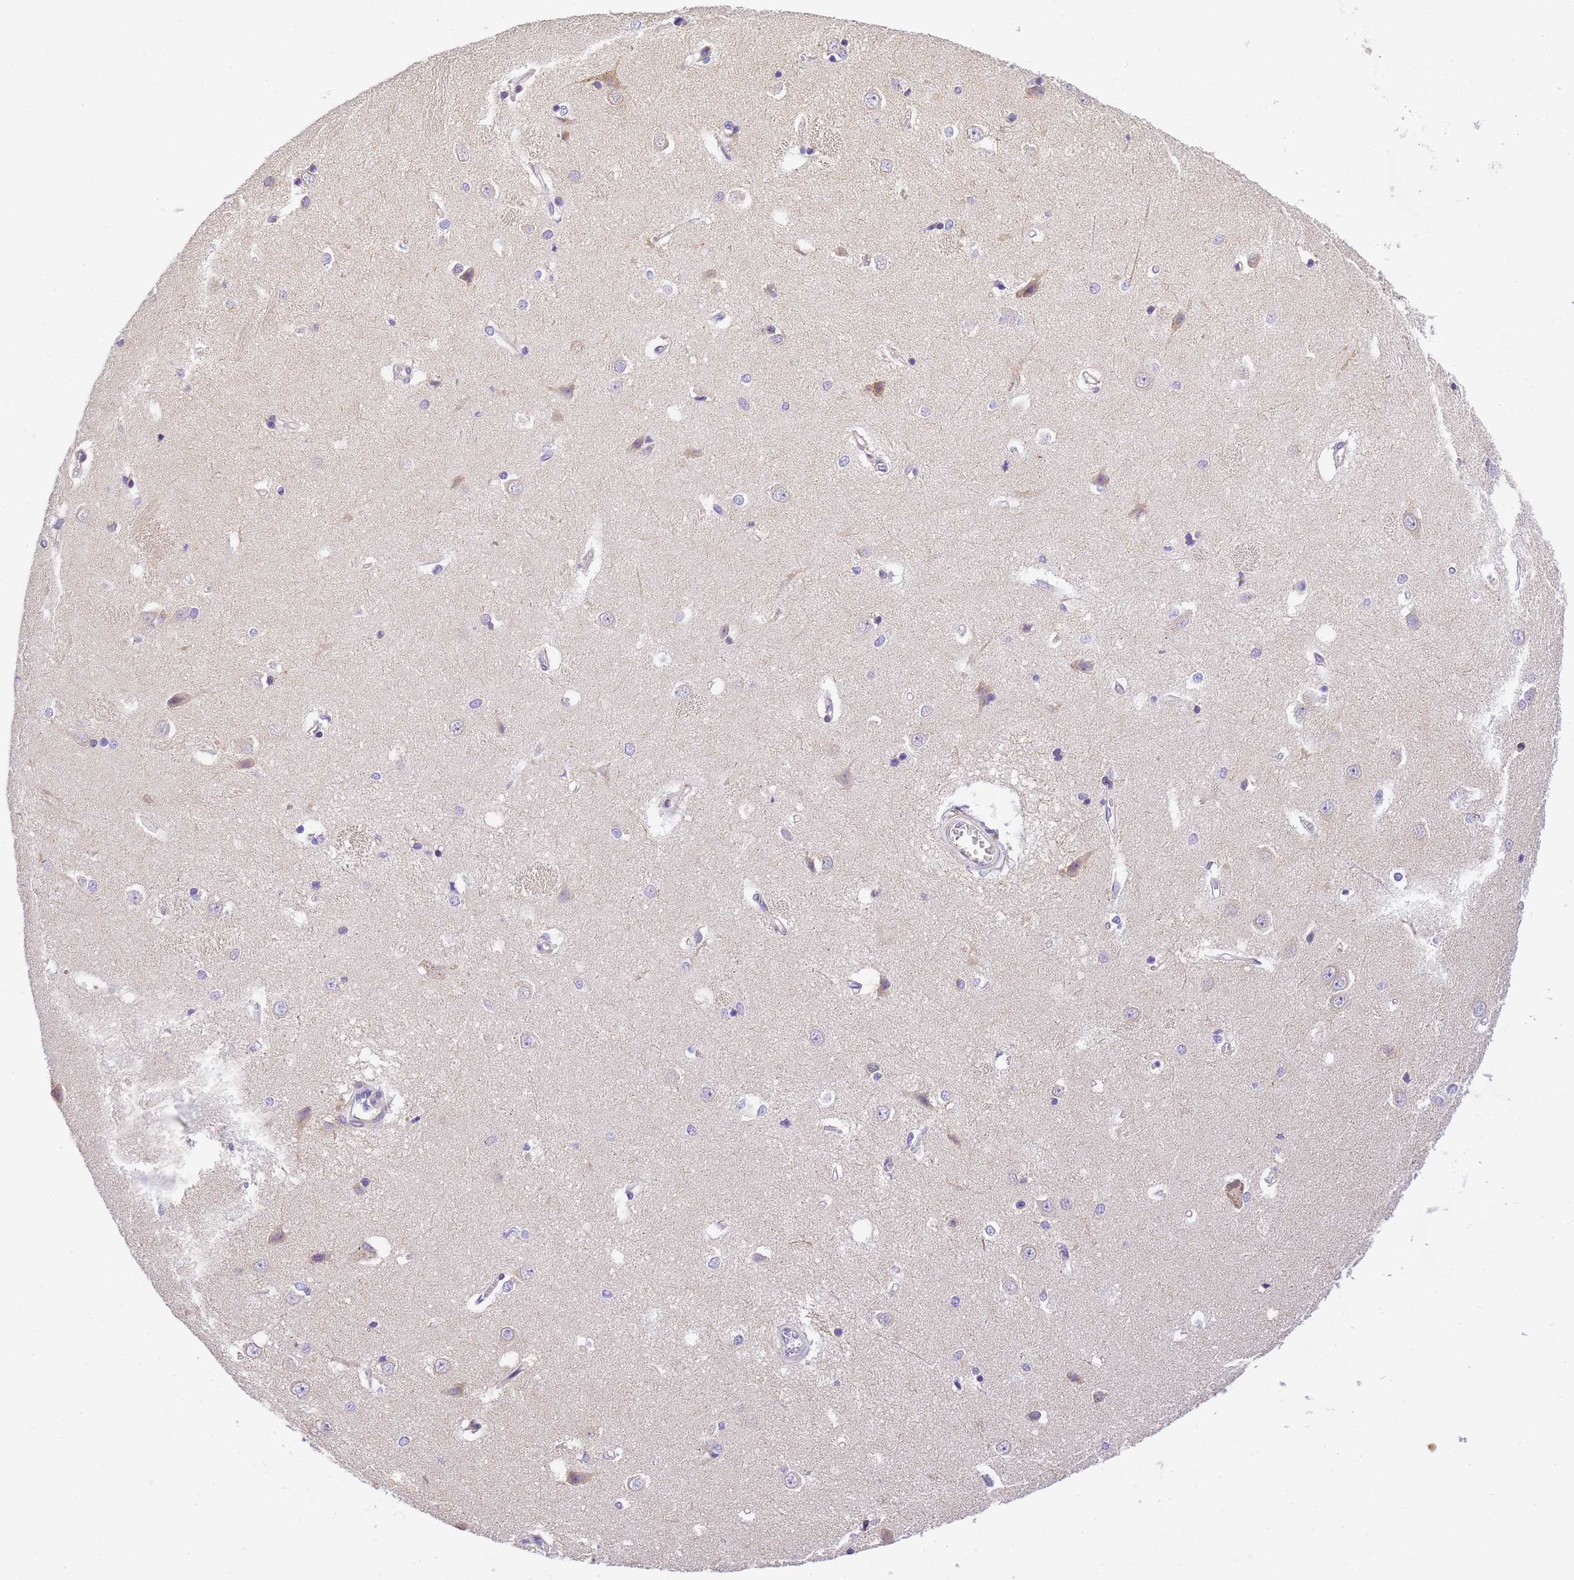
{"staining": {"intensity": "negative", "quantity": "none", "location": "none"}, "tissue": "caudate", "cell_type": "Glial cells", "image_type": "normal", "snomed": [{"axis": "morphology", "description": "Normal tissue, NOS"}, {"axis": "topography", "description": "Lateral ventricle wall"}], "caption": "An IHC image of unremarkable caudate is shown. There is no staining in glial cells of caudate. (Stains: DAB (3,3'-diaminobenzidine) immunohistochemistry with hematoxylin counter stain, Microscopy: brightfield microscopy at high magnification).", "gene": "RHBDD3", "patient": {"sex": "male", "age": 37}}